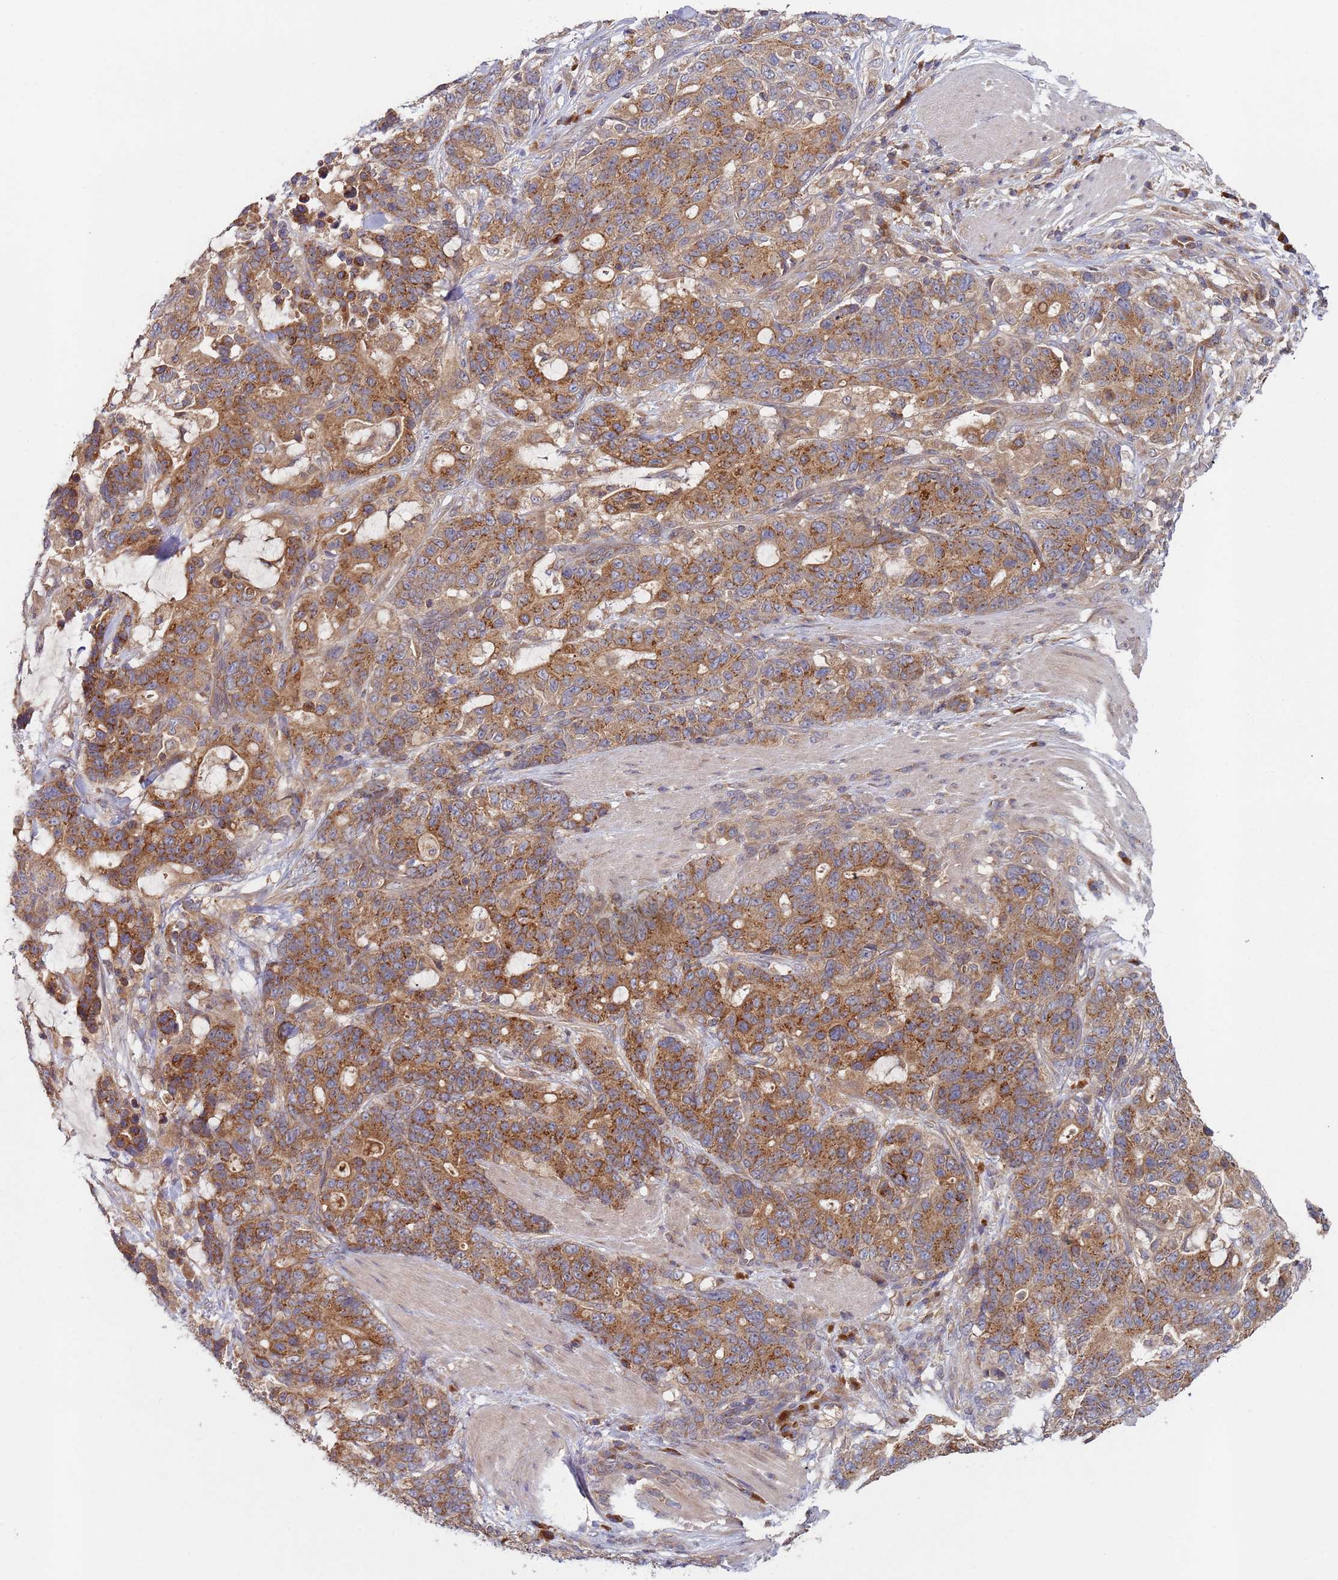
{"staining": {"intensity": "moderate", "quantity": ">75%", "location": "cytoplasmic/membranous"}, "tissue": "stomach cancer", "cell_type": "Tumor cells", "image_type": "cancer", "snomed": [{"axis": "morphology", "description": "Normal tissue, NOS"}, {"axis": "morphology", "description": "Adenocarcinoma, NOS"}, {"axis": "topography", "description": "Stomach"}], "caption": "IHC of stomach adenocarcinoma shows medium levels of moderate cytoplasmic/membranous positivity in approximately >75% of tumor cells.", "gene": "OR5A2", "patient": {"sex": "female", "age": 64}}